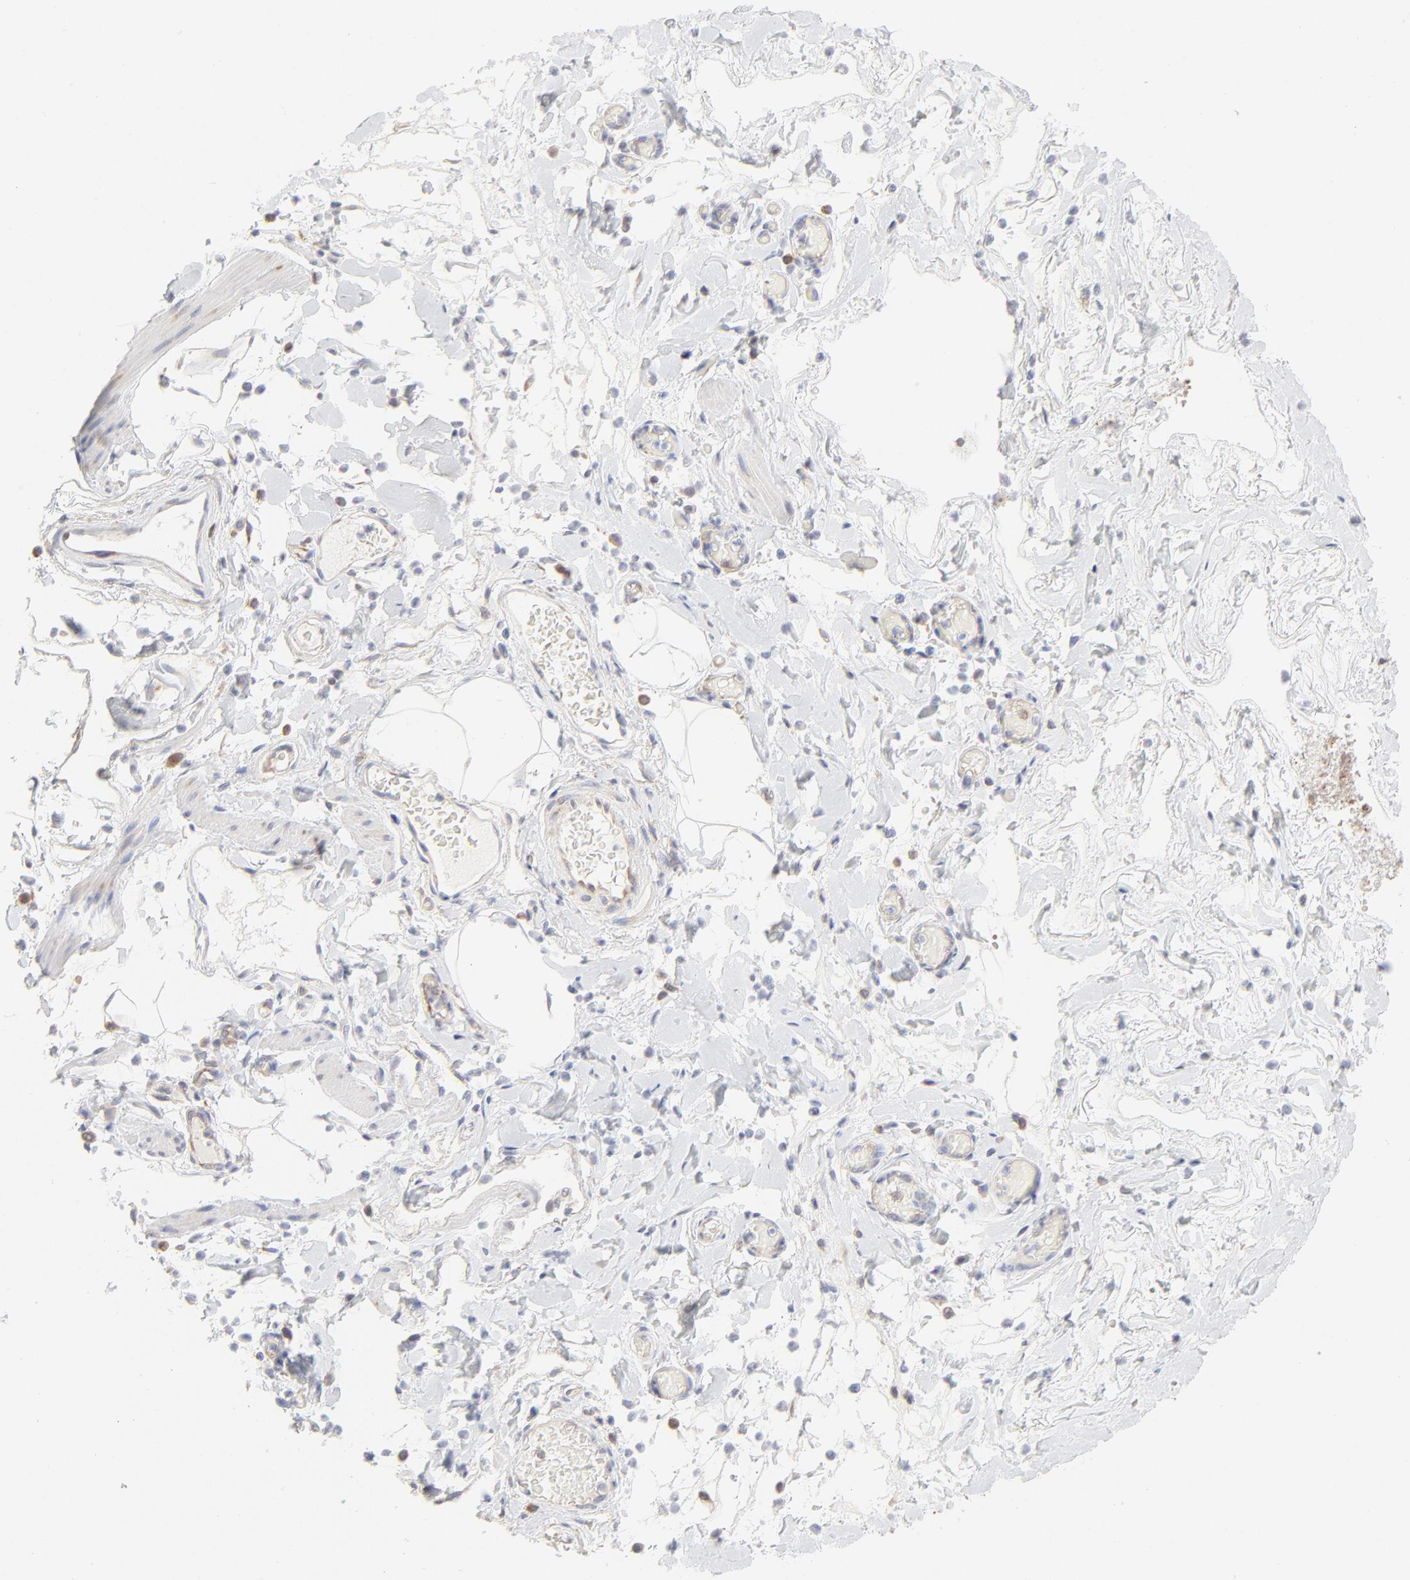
{"staining": {"intensity": "negative", "quantity": "none", "location": "none"}, "tissue": "smooth muscle", "cell_type": "Smooth muscle cells", "image_type": "normal", "snomed": [{"axis": "morphology", "description": "Normal tissue, NOS"}, {"axis": "topography", "description": "Smooth muscle"}, {"axis": "topography", "description": "Colon"}], "caption": "A high-resolution image shows immunohistochemistry staining of normal smooth muscle, which reveals no significant positivity in smooth muscle cells.", "gene": "RPS21", "patient": {"sex": "male", "age": 67}}